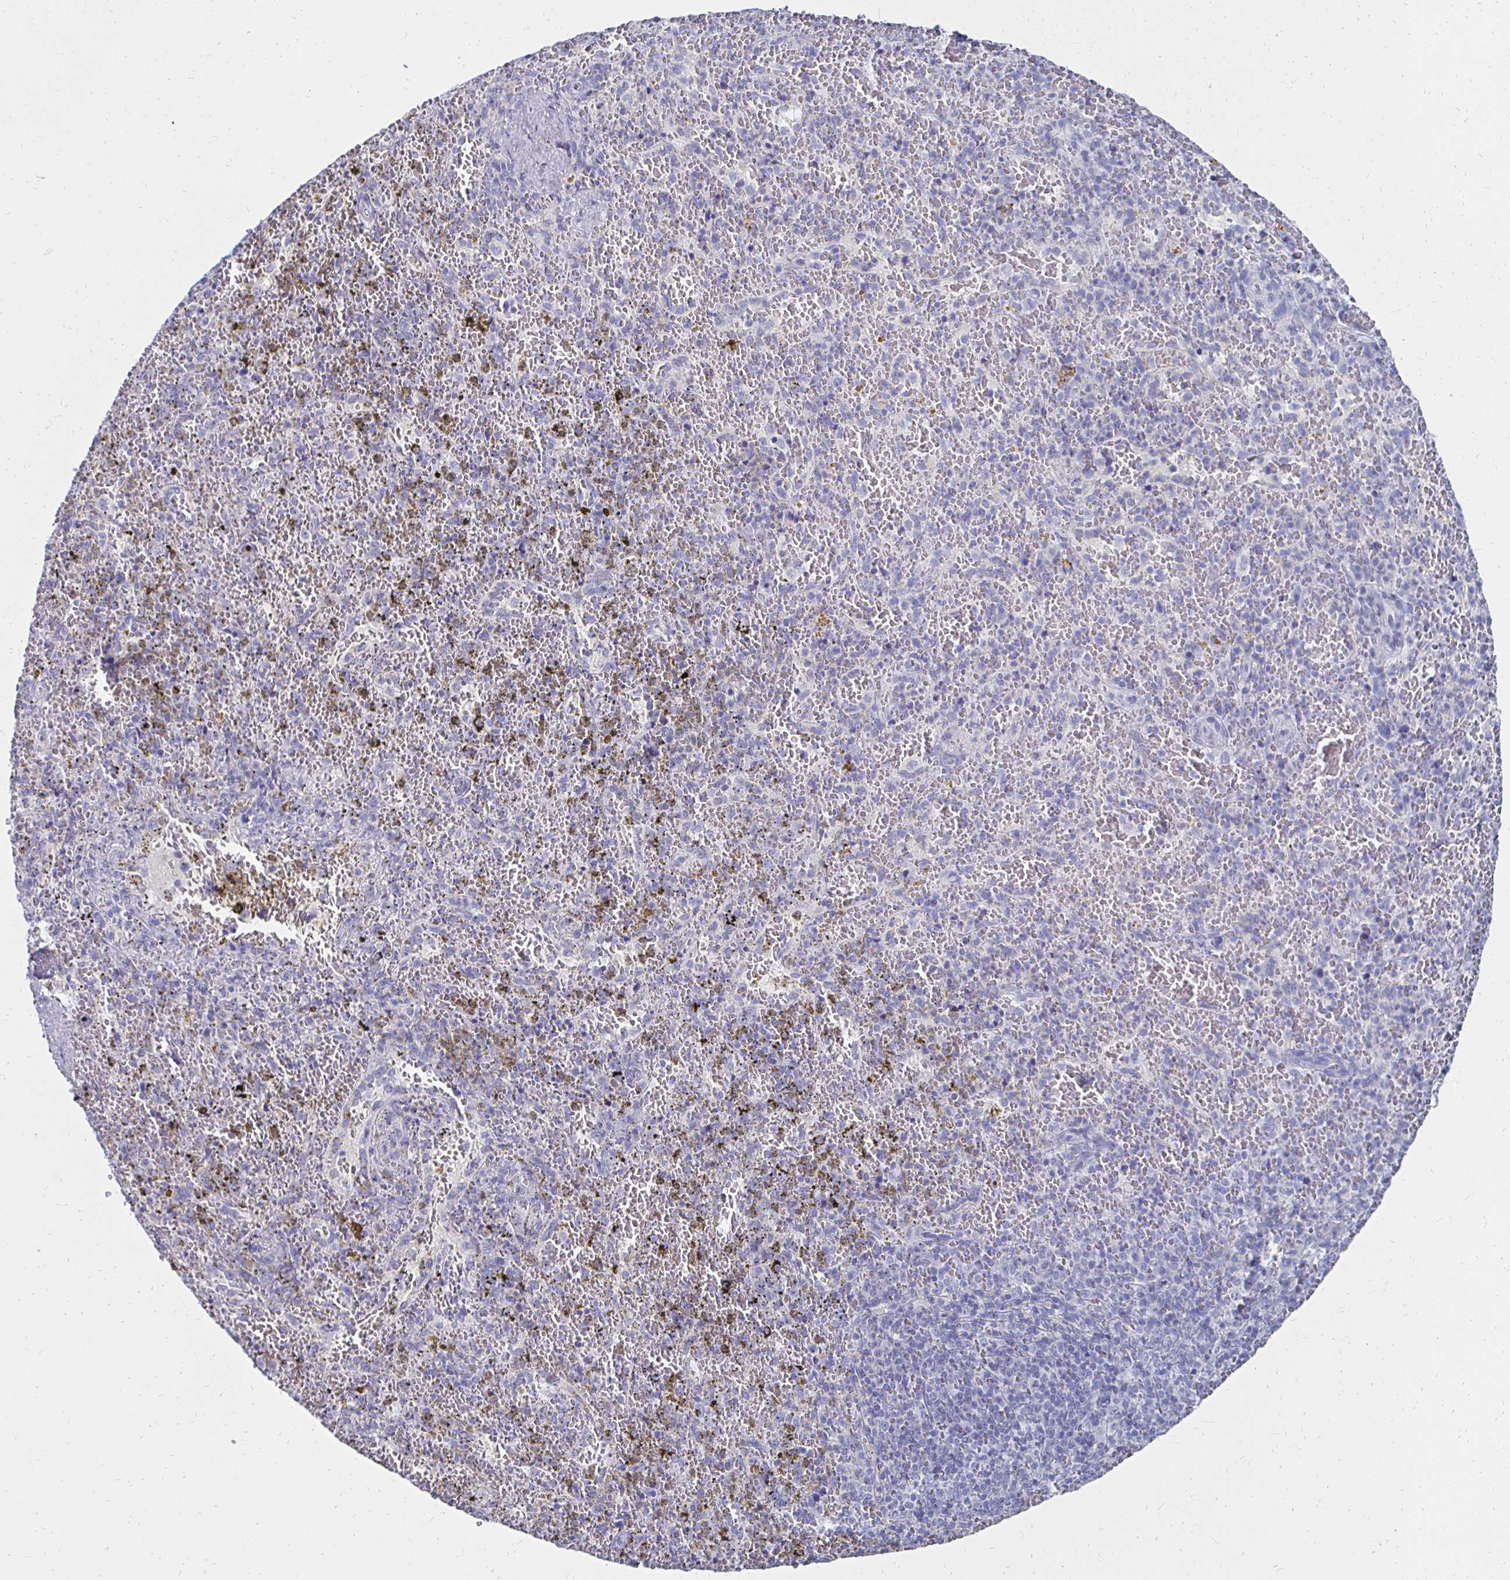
{"staining": {"intensity": "negative", "quantity": "none", "location": "none"}, "tissue": "spleen", "cell_type": "Cells in red pulp", "image_type": "normal", "snomed": [{"axis": "morphology", "description": "Normal tissue, NOS"}, {"axis": "topography", "description": "Spleen"}], "caption": "IHC photomicrograph of unremarkable spleen: spleen stained with DAB exhibits no significant protein positivity in cells in red pulp.", "gene": "SYCP3", "patient": {"sex": "female", "age": 50}}